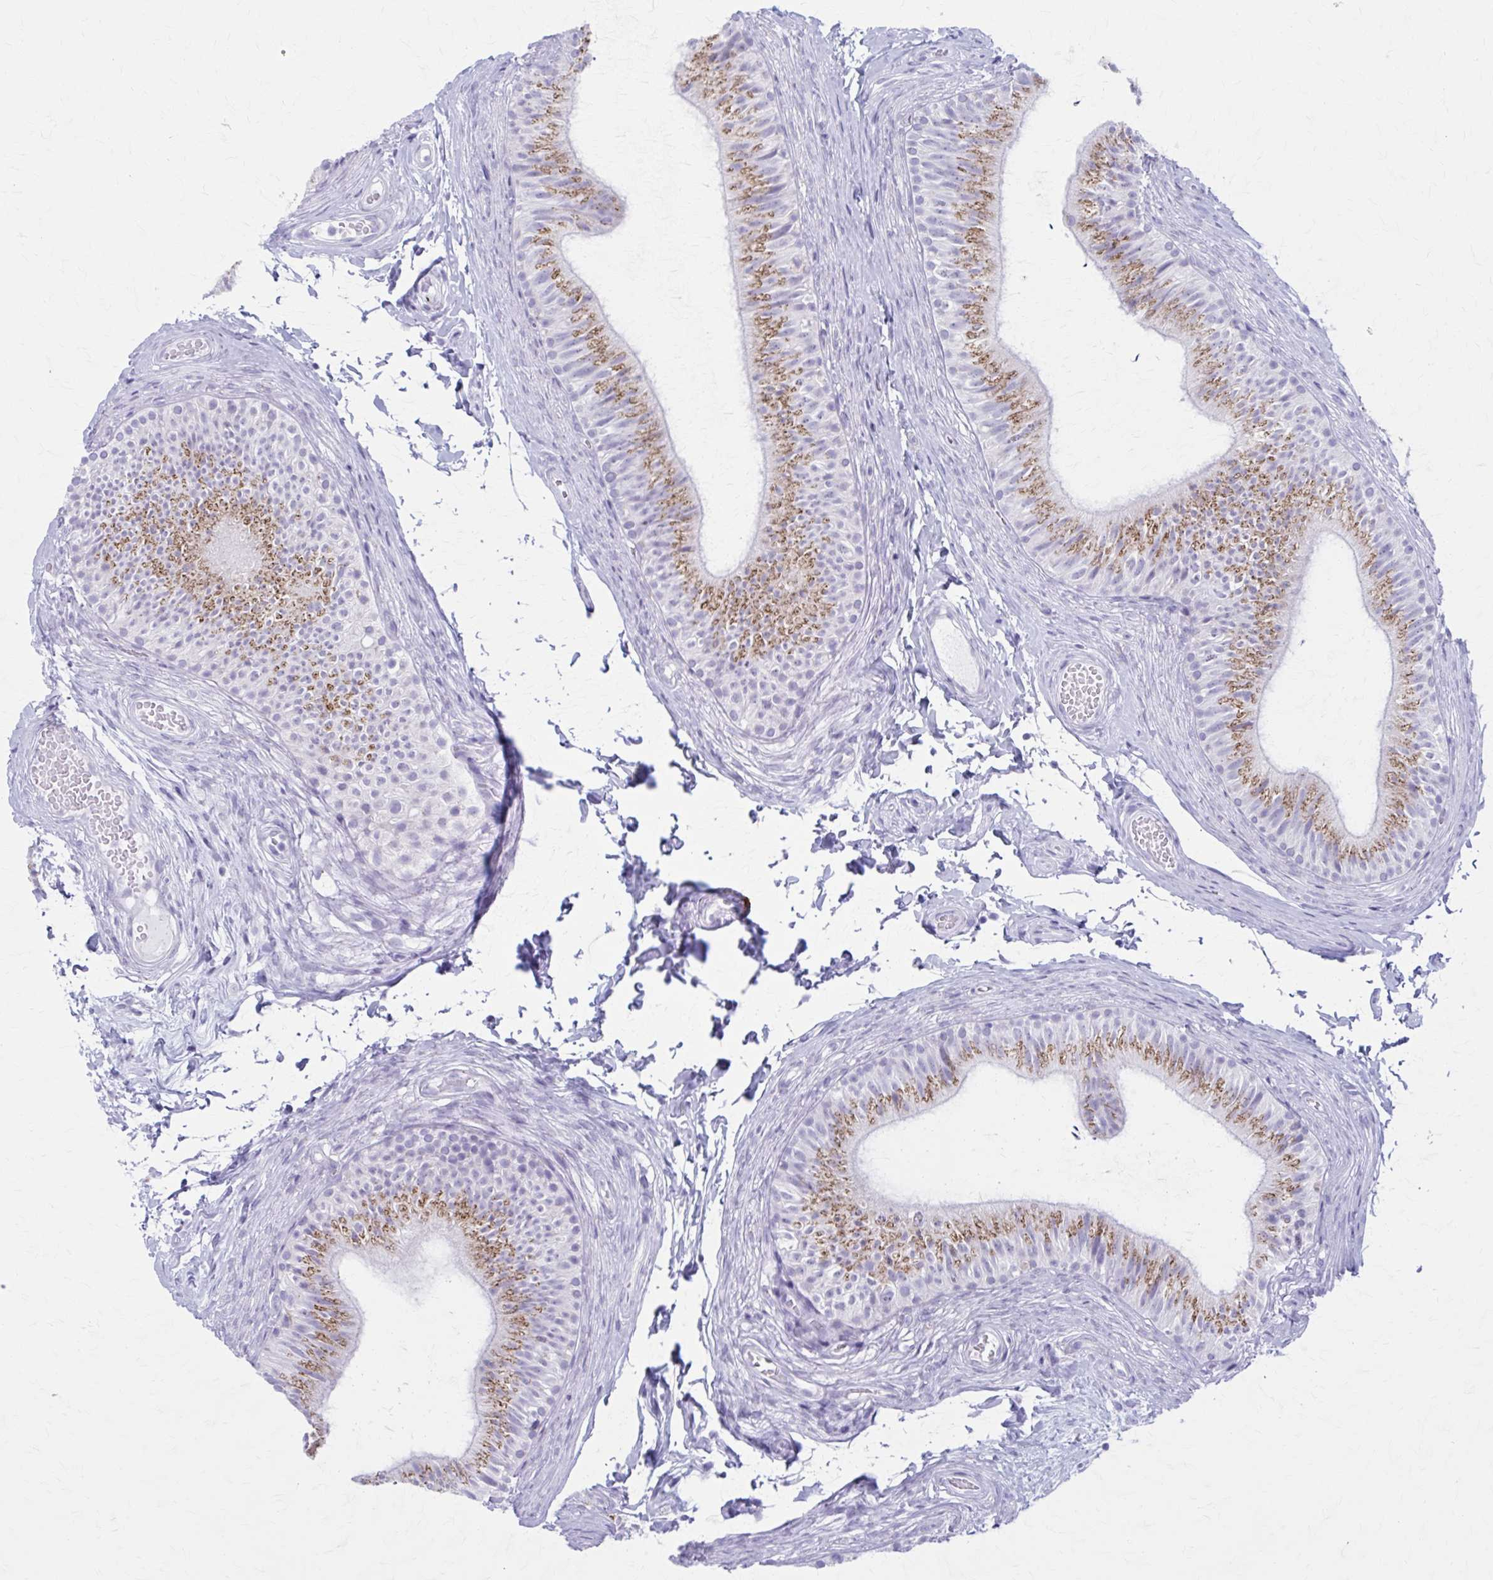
{"staining": {"intensity": "moderate", "quantity": ">75%", "location": "cytoplasmic/membranous"}, "tissue": "epididymis", "cell_type": "Glandular cells", "image_type": "normal", "snomed": [{"axis": "morphology", "description": "Normal tissue, NOS"}, {"axis": "topography", "description": "Epididymis, spermatic cord, NOS"}, {"axis": "topography", "description": "Epididymis"}, {"axis": "topography", "description": "Peripheral nerve tissue"}], "caption": "The histopathology image shows a brown stain indicating the presence of a protein in the cytoplasmic/membranous of glandular cells in epididymis.", "gene": "KCNE2", "patient": {"sex": "male", "age": 29}}